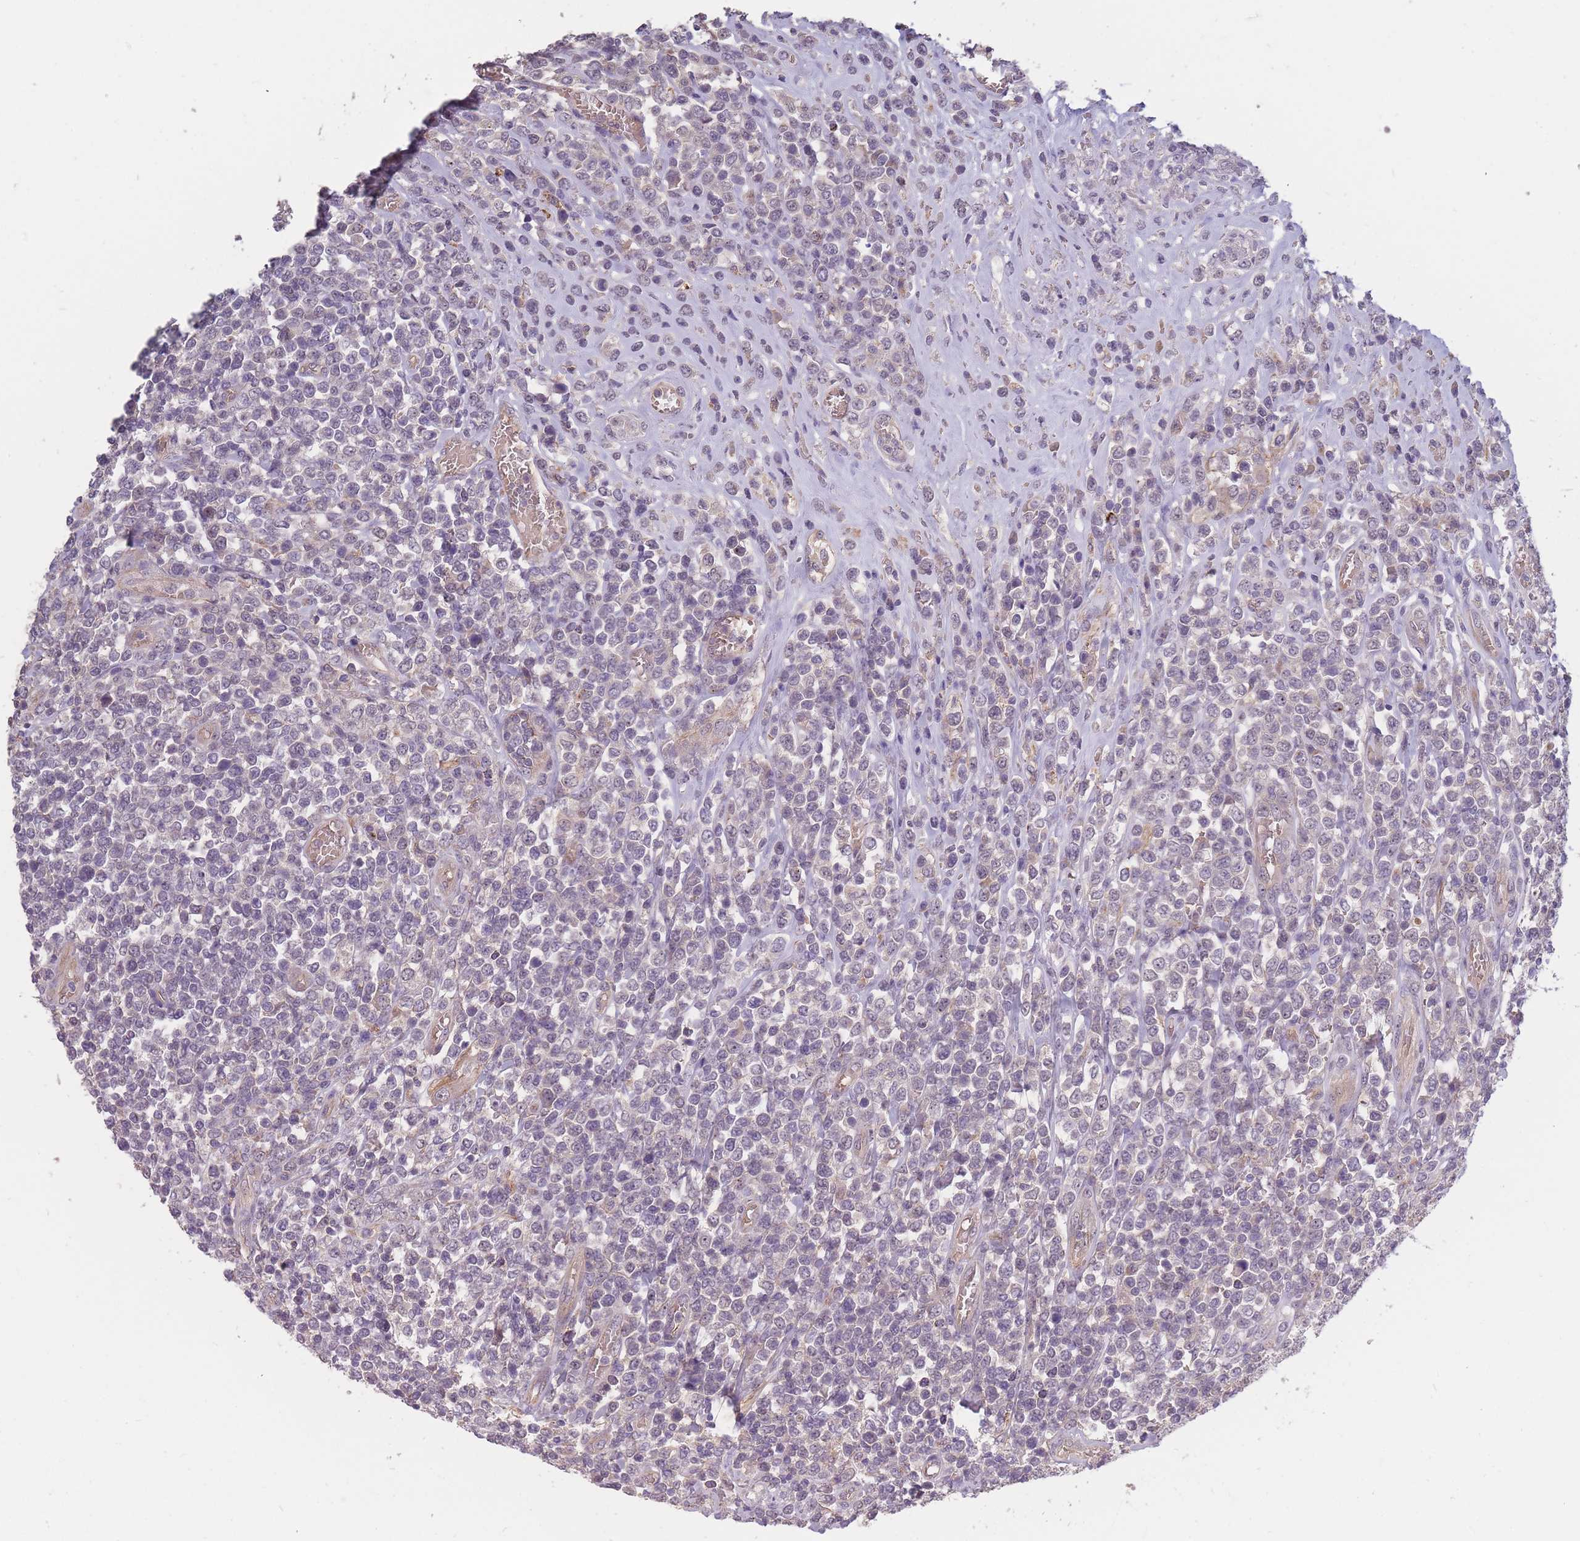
{"staining": {"intensity": "negative", "quantity": "none", "location": "none"}, "tissue": "lymphoma", "cell_type": "Tumor cells", "image_type": "cancer", "snomed": [{"axis": "morphology", "description": "Malignant lymphoma, non-Hodgkin's type, High grade"}, {"axis": "topography", "description": "Soft tissue"}], "caption": "The immunohistochemistry photomicrograph has no significant staining in tumor cells of malignant lymphoma, non-Hodgkin's type (high-grade) tissue.", "gene": "KIAA1755", "patient": {"sex": "female", "age": 56}}